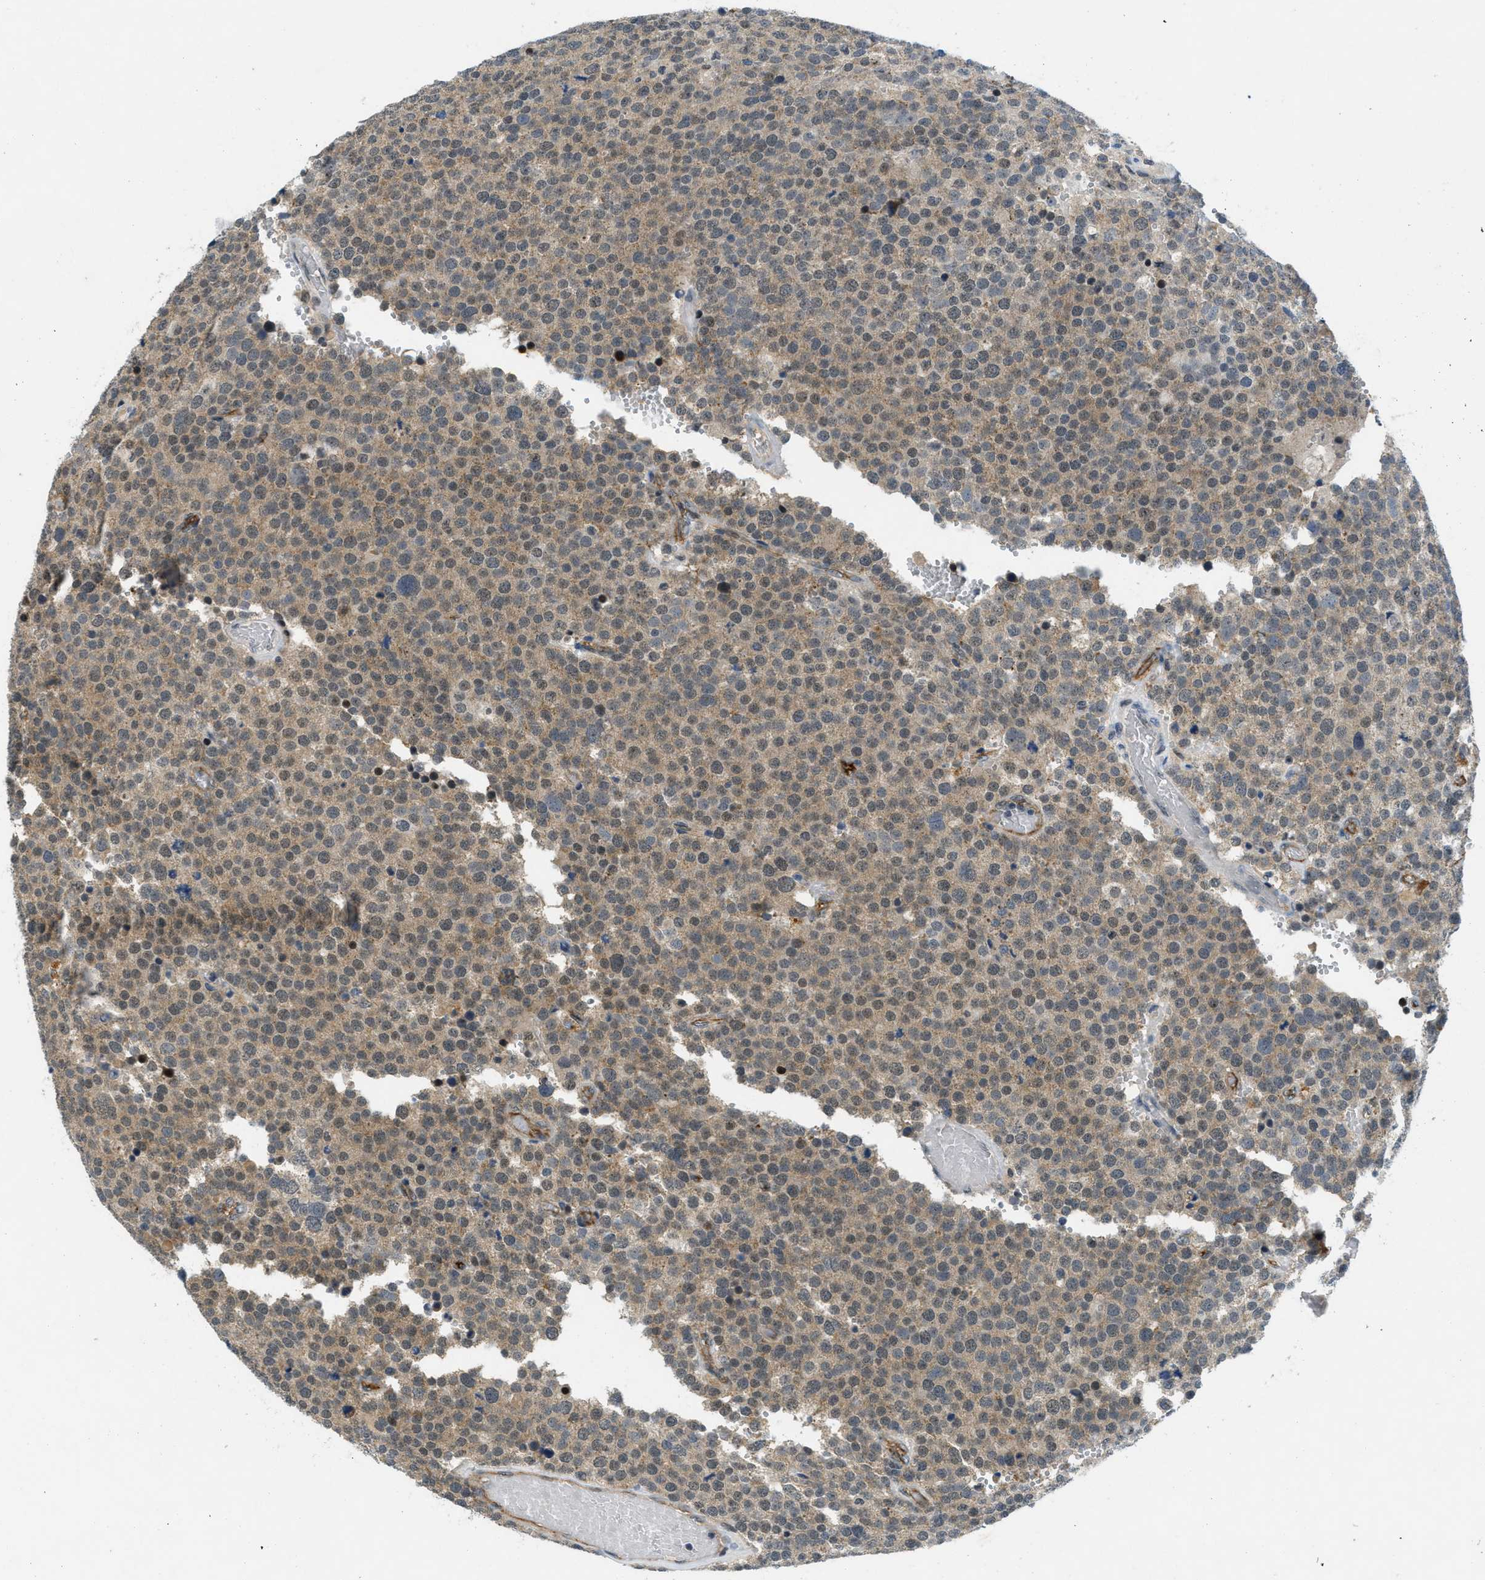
{"staining": {"intensity": "weak", "quantity": ">75%", "location": "cytoplasmic/membranous"}, "tissue": "testis cancer", "cell_type": "Tumor cells", "image_type": "cancer", "snomed": [{"axis": "morphology", "description": "Normal tissue, NOS"}, {"axis": "morphology", "description": "Seminoma, NOS"}, {"axis": "topography", "description": "Testis"}], "caption": "Immunohistochemistry of human seminoma (testis) demonstrates low levels of weak cytoplasmic/membranous expression in approximately >75% of tumor cells. (Stains: DAB in brown, nuclei in blue, Microscopy: brightfield microscopy at high magnification).", "gene": "SLCO2A1", "patient": {"sex": "male", "age": 71}}